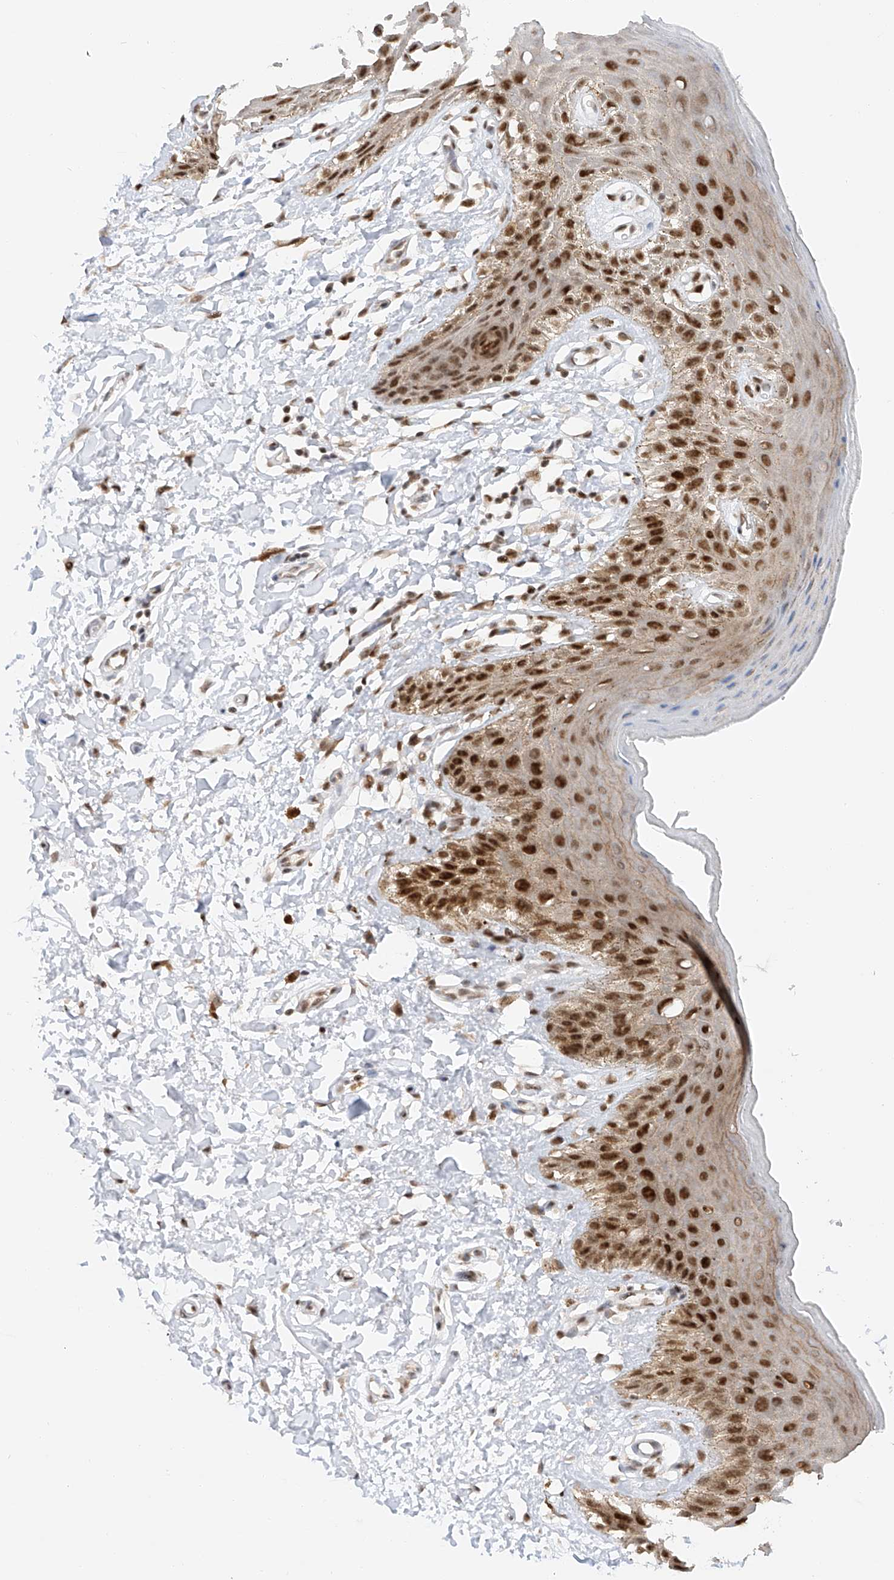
{"staining": {"intensity": "strong", "quantity": ">75%", "location": "cytoplasmic/membranous,nuclear"}, "tissue": "skin", "cell_type": "Epidermal cells", "image_type": "normal", "snomed": [{"axis": "morphology", "description": "Normal tissue, NOS"}, {"axis": "topography", "description": "Anal"}], "caption": "This image demonstrates immunohistochemistry (IHC) staining of normal human skin, with high strong cytoplasmic/membranous,nuclear positivity in about >75% of epidermal cells.", "gene": "POGK", "patient": {"sex": "male", "age": 44}}